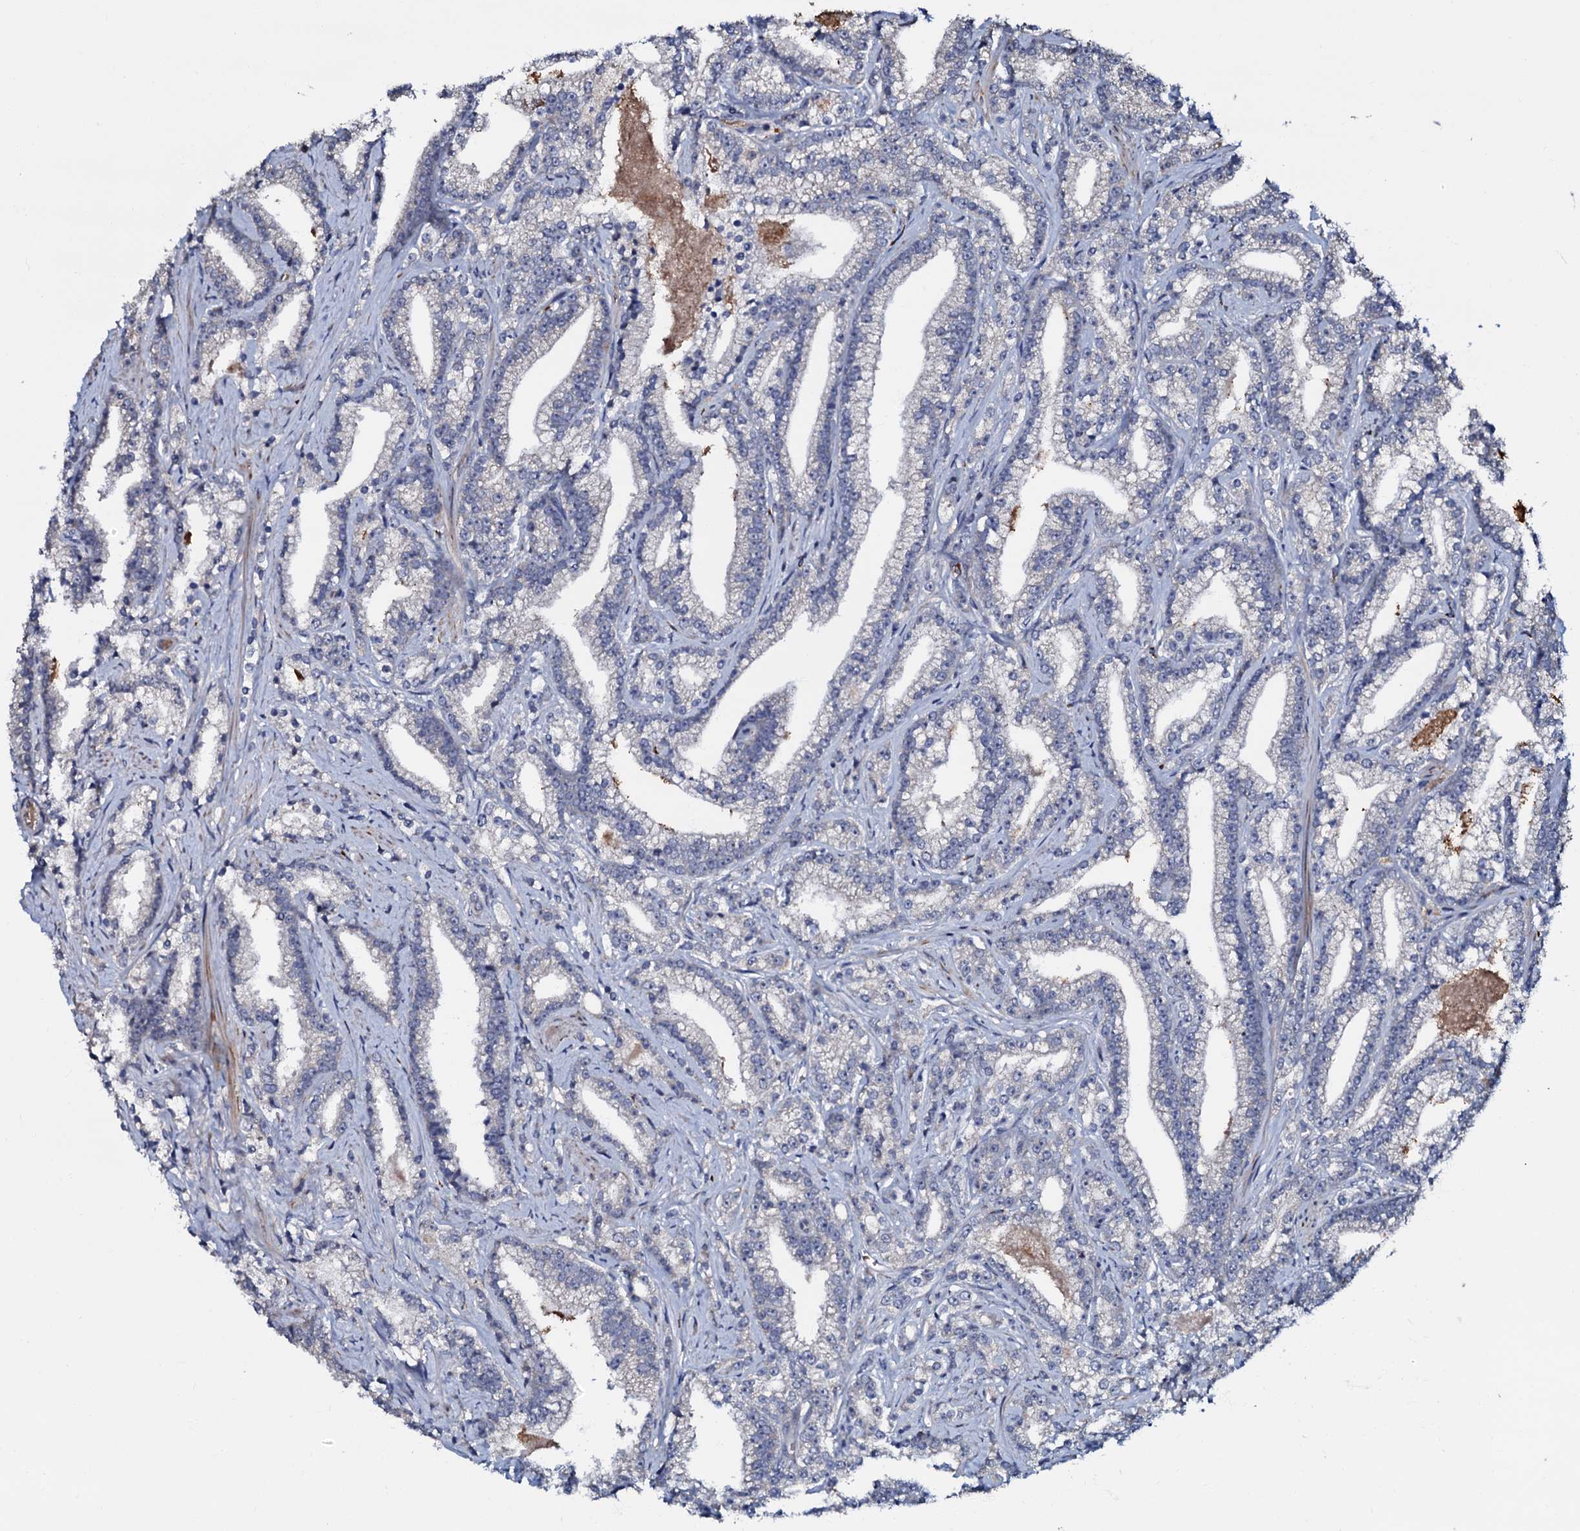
{"staining": {"intensity": "negative", "quantity": "none", "location": "none"}, "tissue": "prostate cancer", "cell_type": "Tumor cells", "image_type": "cancer", "snomed": [{"axis": "morphology", "description": "Adenocarcinoma, High grade"}, {"axis": "topography", "description": "Prostate and seminal vesicle, NOS"}], "caption": "IHC of prostate cancer (high-grade adenocarcinoma) exhibits no expression in tumor cells.", "gene": "CPNE2", "patient": {"sex": "male", "age": 67}}